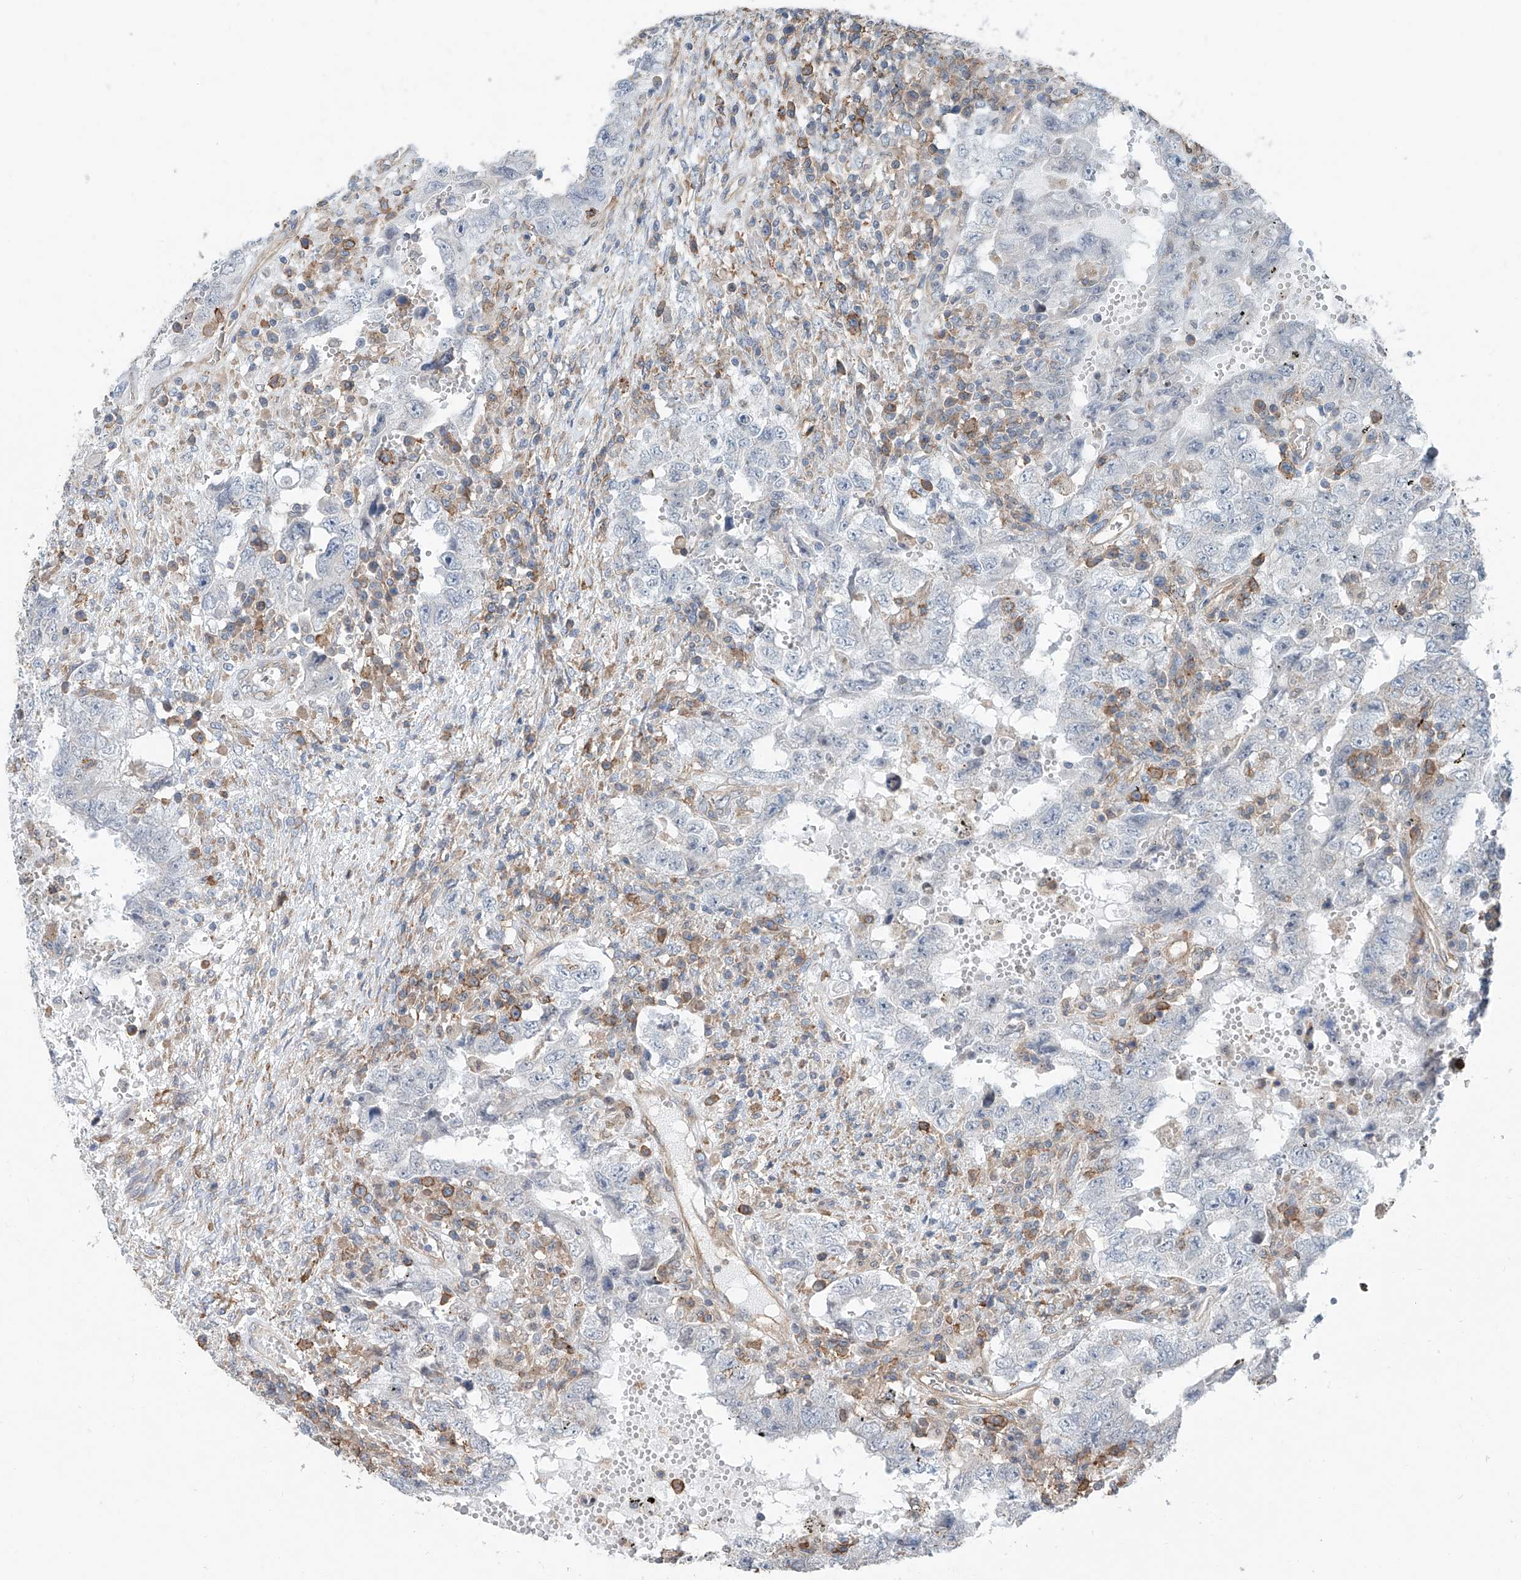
{"staining": {"intensity": "weak", "quantity": "<25%", "location": "cytoplasmic/membranous"}, "tissue": "testis cancer", "cell_type": "Tumor cells", "image_type": "cancer", "snomed": [{"axis": "morphology", "description": "Carcinoma, Embryonal, NOS"}, {"axis": "topography", "description": "Testis"}], "caption": "High power microscopy image of an immunohistochemistry (IHC) photomicrograph of testis embryonal carcinoma, revealing no significant expression in tumor cells.", "gene": "KCNK10", "patient": {"sex": "male", "age": 26}}